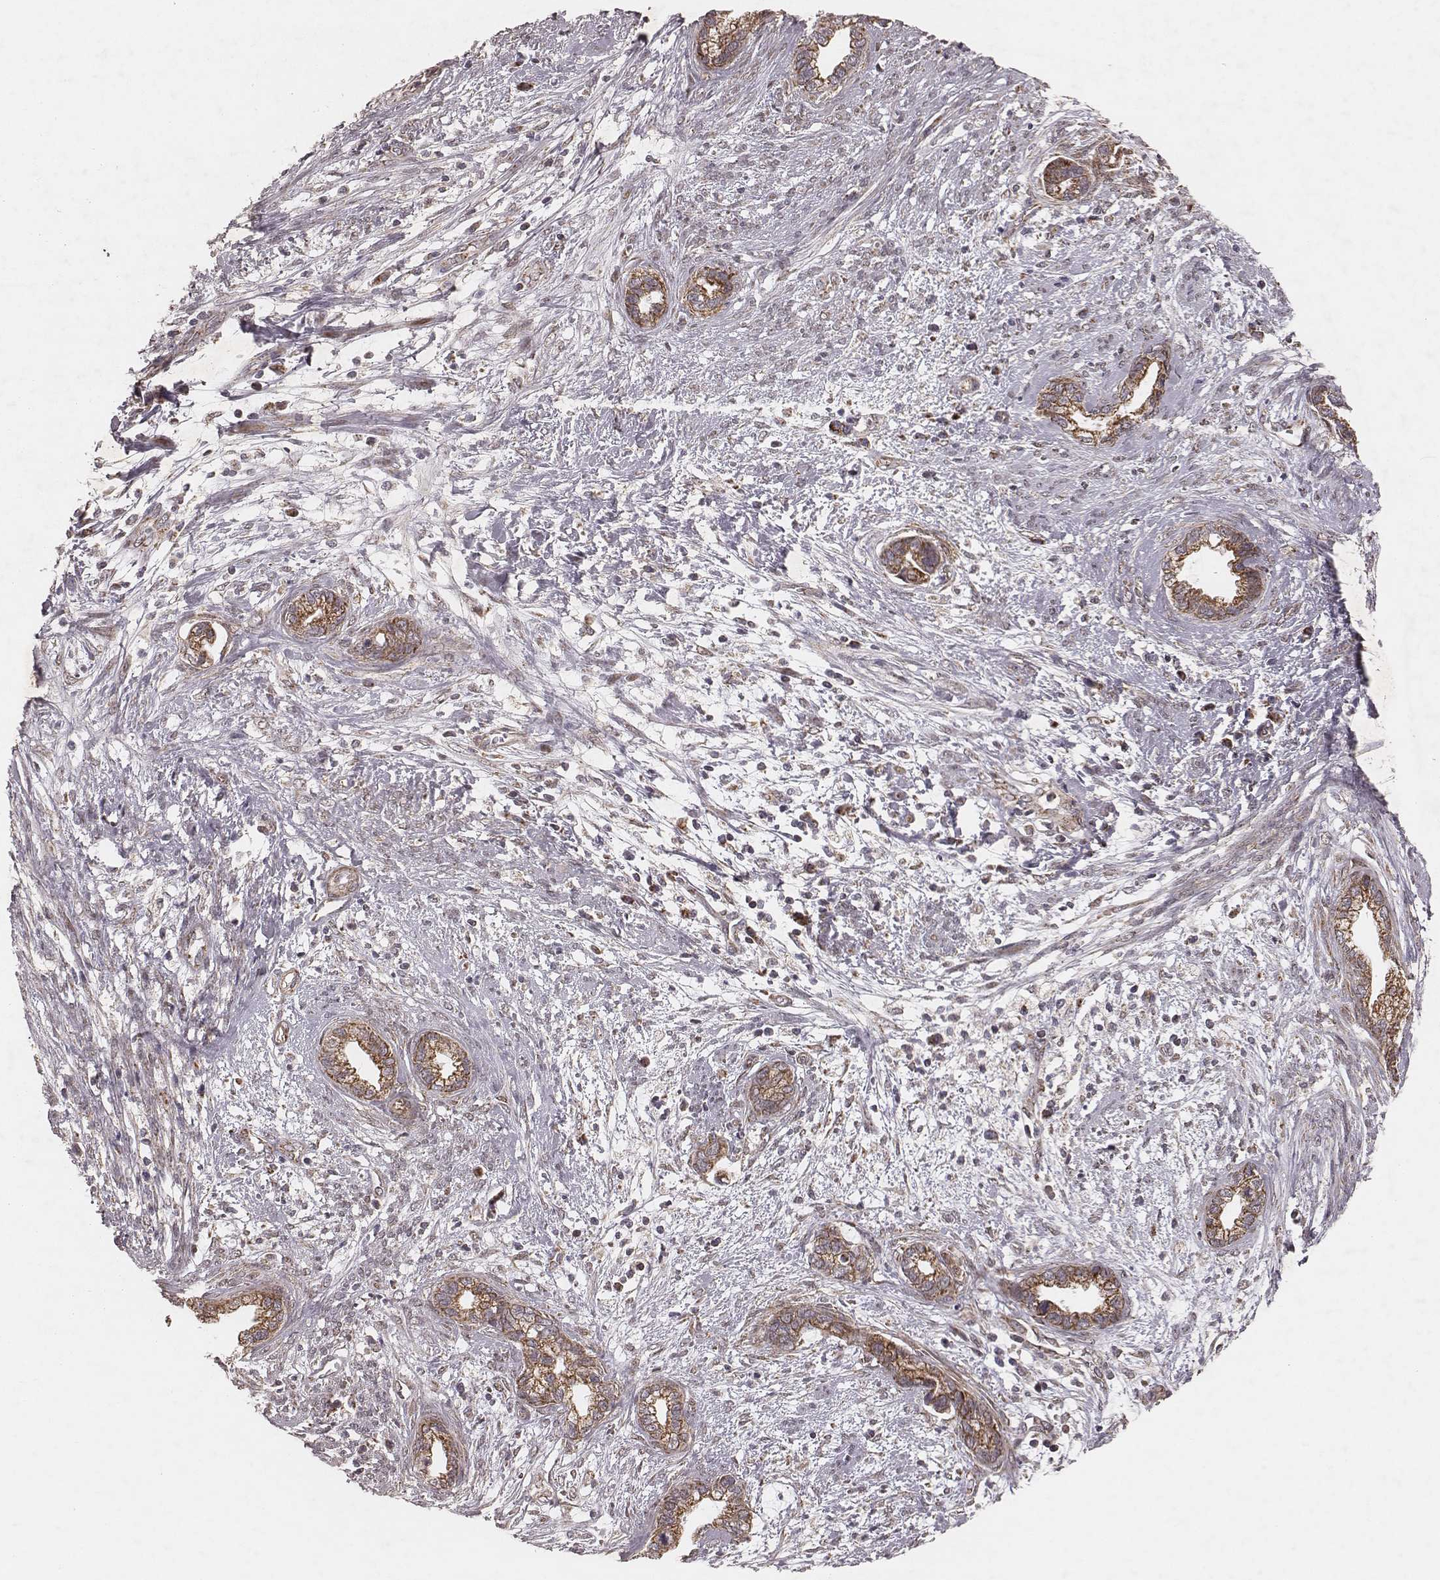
{"staining": {"intensity": "moderate", "quantity": ">75%", "location": "cytoplasmic/membranous"}, "tissue": "cervical cancer", "cell_type": "Tumor cells", "image_type": "cancer", "snomed": [{"axis": "morphology", "description": "Adenocarcinoma, NOS"}, {"axis": "topography", "description": "Cervix"}], "caption": "Human cervical cancer stained with a protein marker demonstrates moderate staining in tumor cells.", "gene": "NDUFA7", "patient": {"sex": "female", "age": 62}}